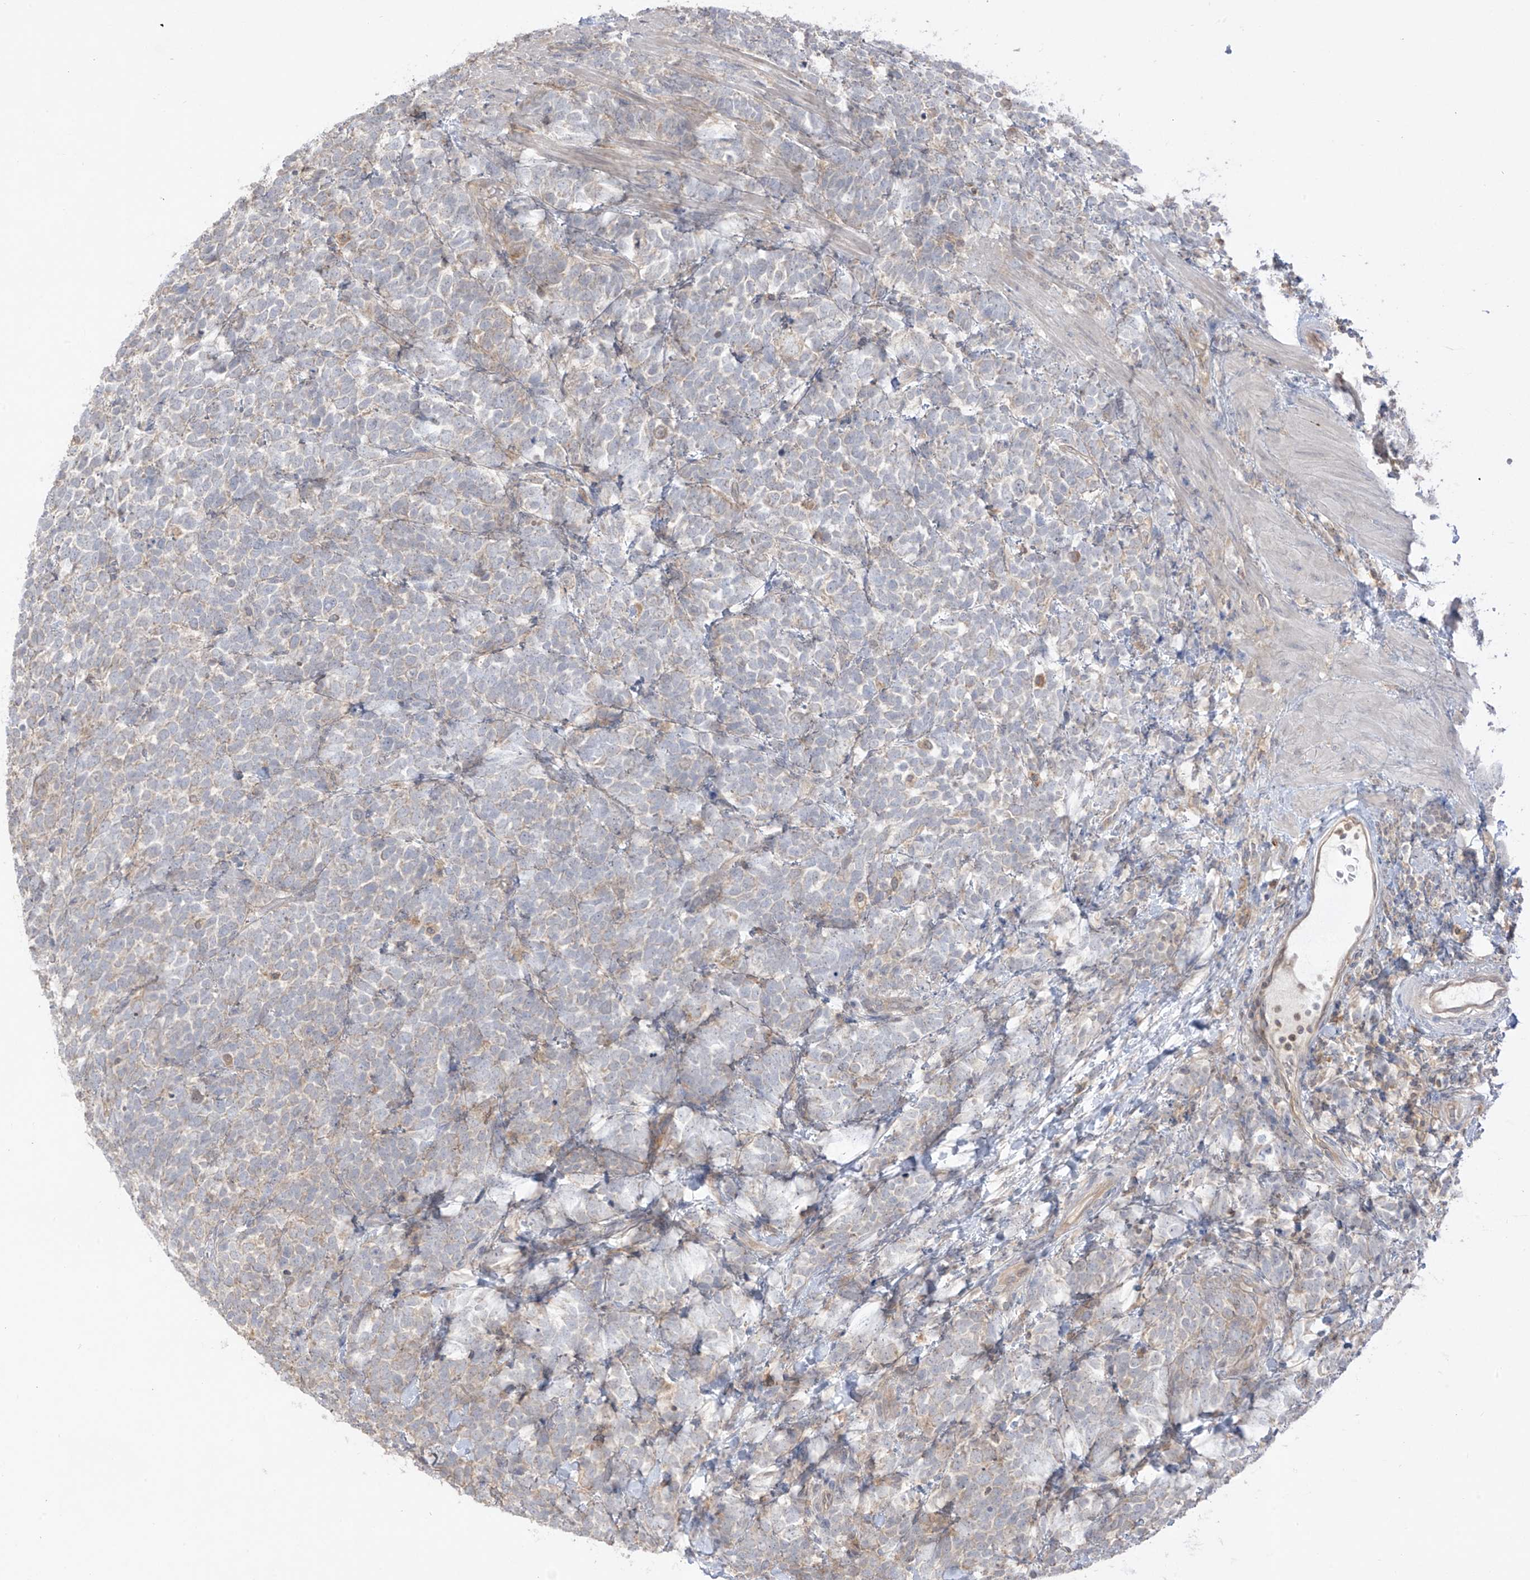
{"staining": {"intensity": "negative", "quantity": "none", "location": "none"}, "tissue": "urothelial cancer", "cell_type": "Tumor cells", "image_type": "cancer", "snomed": [{"axis": "morphology", "description": "Urothelial carcinoma, High grade"}, {"axis": "topography", "description": "Urinary bladder"}], "caption": "Tumor cells are negative for brown protein staining in urothelial cancer. (DAB immunohistochemistry (IHC) with hematoxylin counter stain).", "gene": "ANGEL2", "patient": {"sex": "female", "age": 82}}